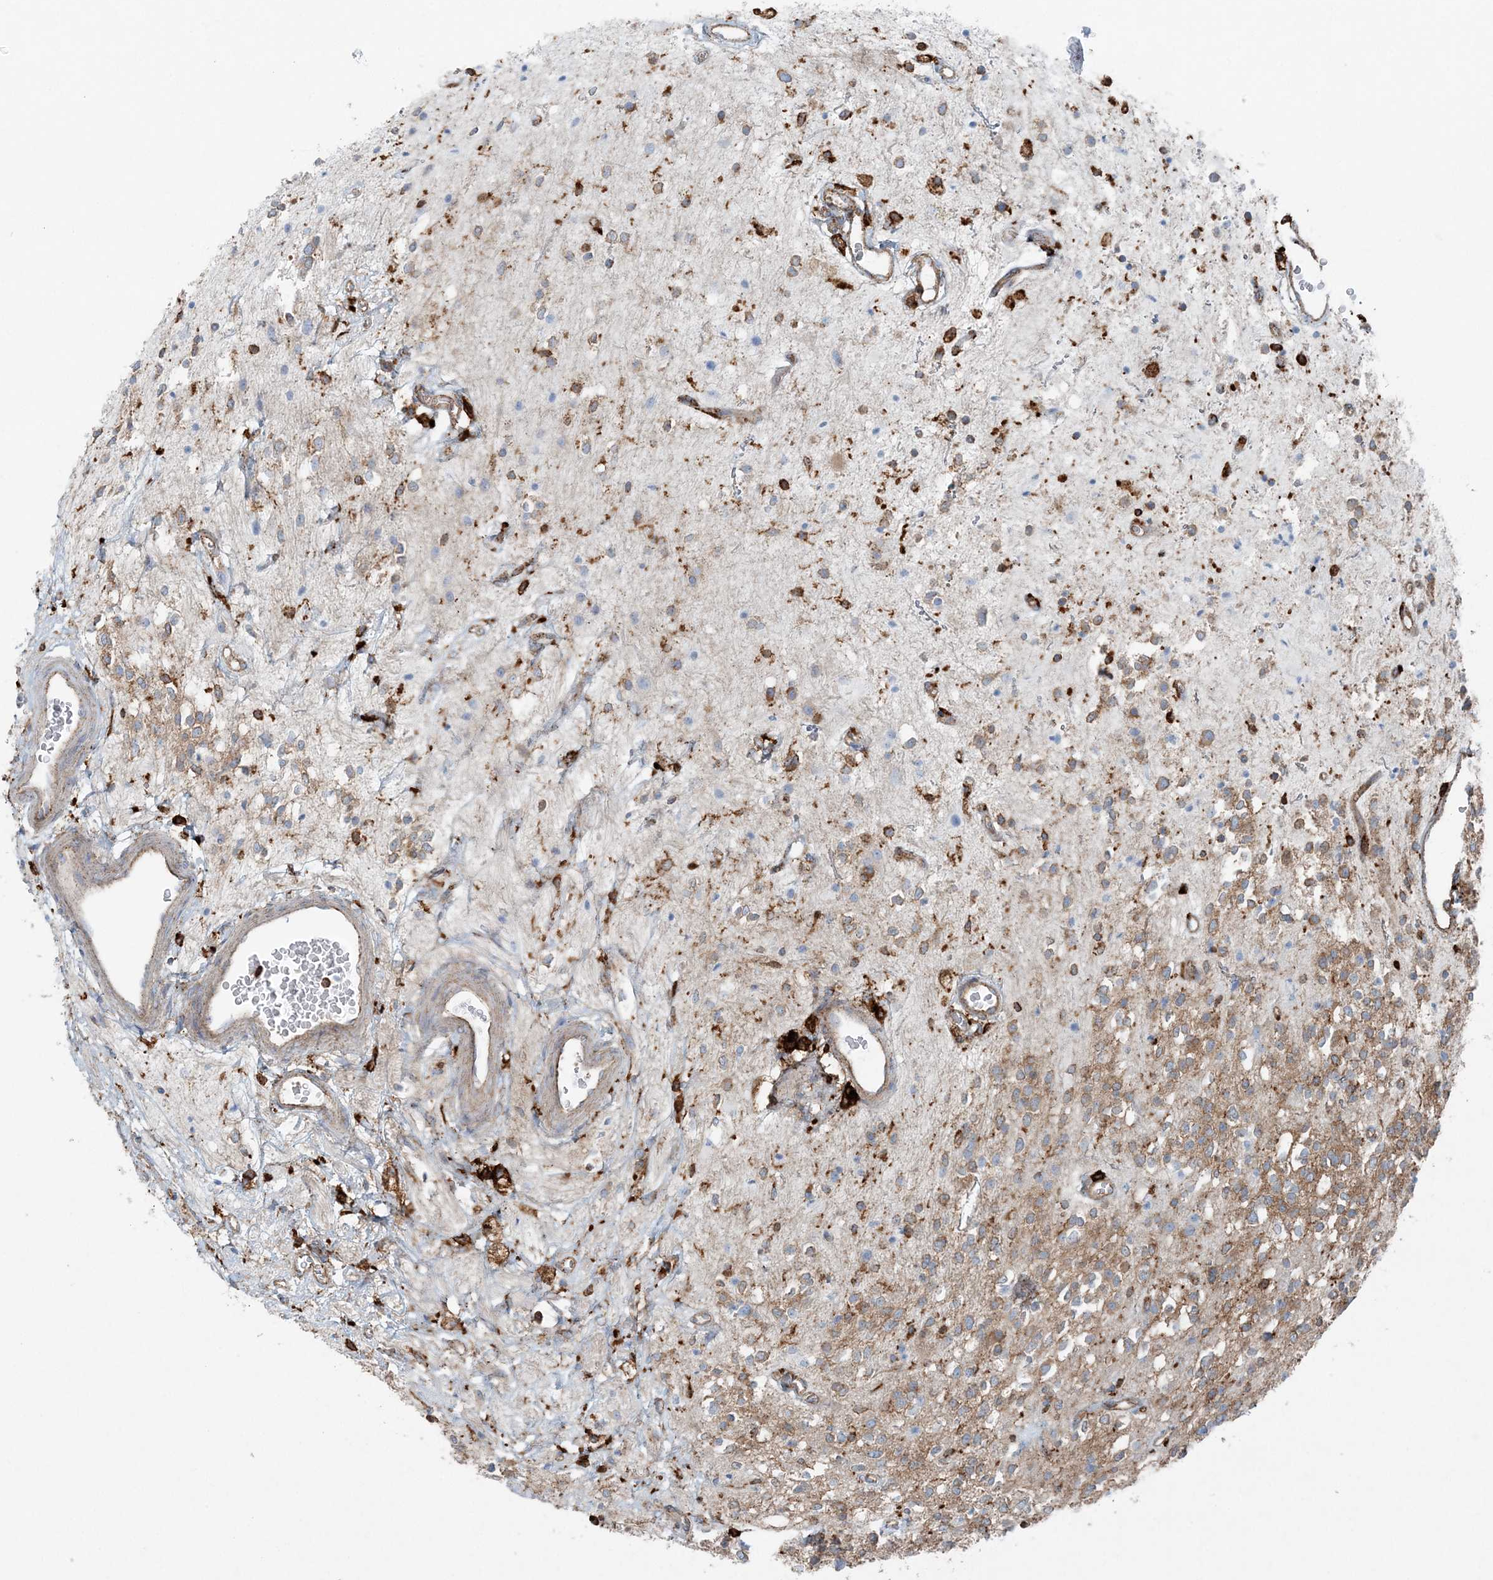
{"staining": {"intensity": "moderate", "quantity": "<25%", "location": "cytoplasmic/membranous"}, "tissue": "glioma", "cell_type": "Tumor cells", "image_type": "cancer", "snomed": [{"axis": "morphology", "description": "Glioma, malignant, High grade"}, {"axis": "topography", "description": "Brain"}], "caption": "There is low levels of moderate cytoplasmic/membranous staining in tumor cells of high-grade glioma (malignant), as demonstrated by immunohistochemical staining (brown color).", "gene": "SNX2", "patient": {"sex": "male", "age": 34}}